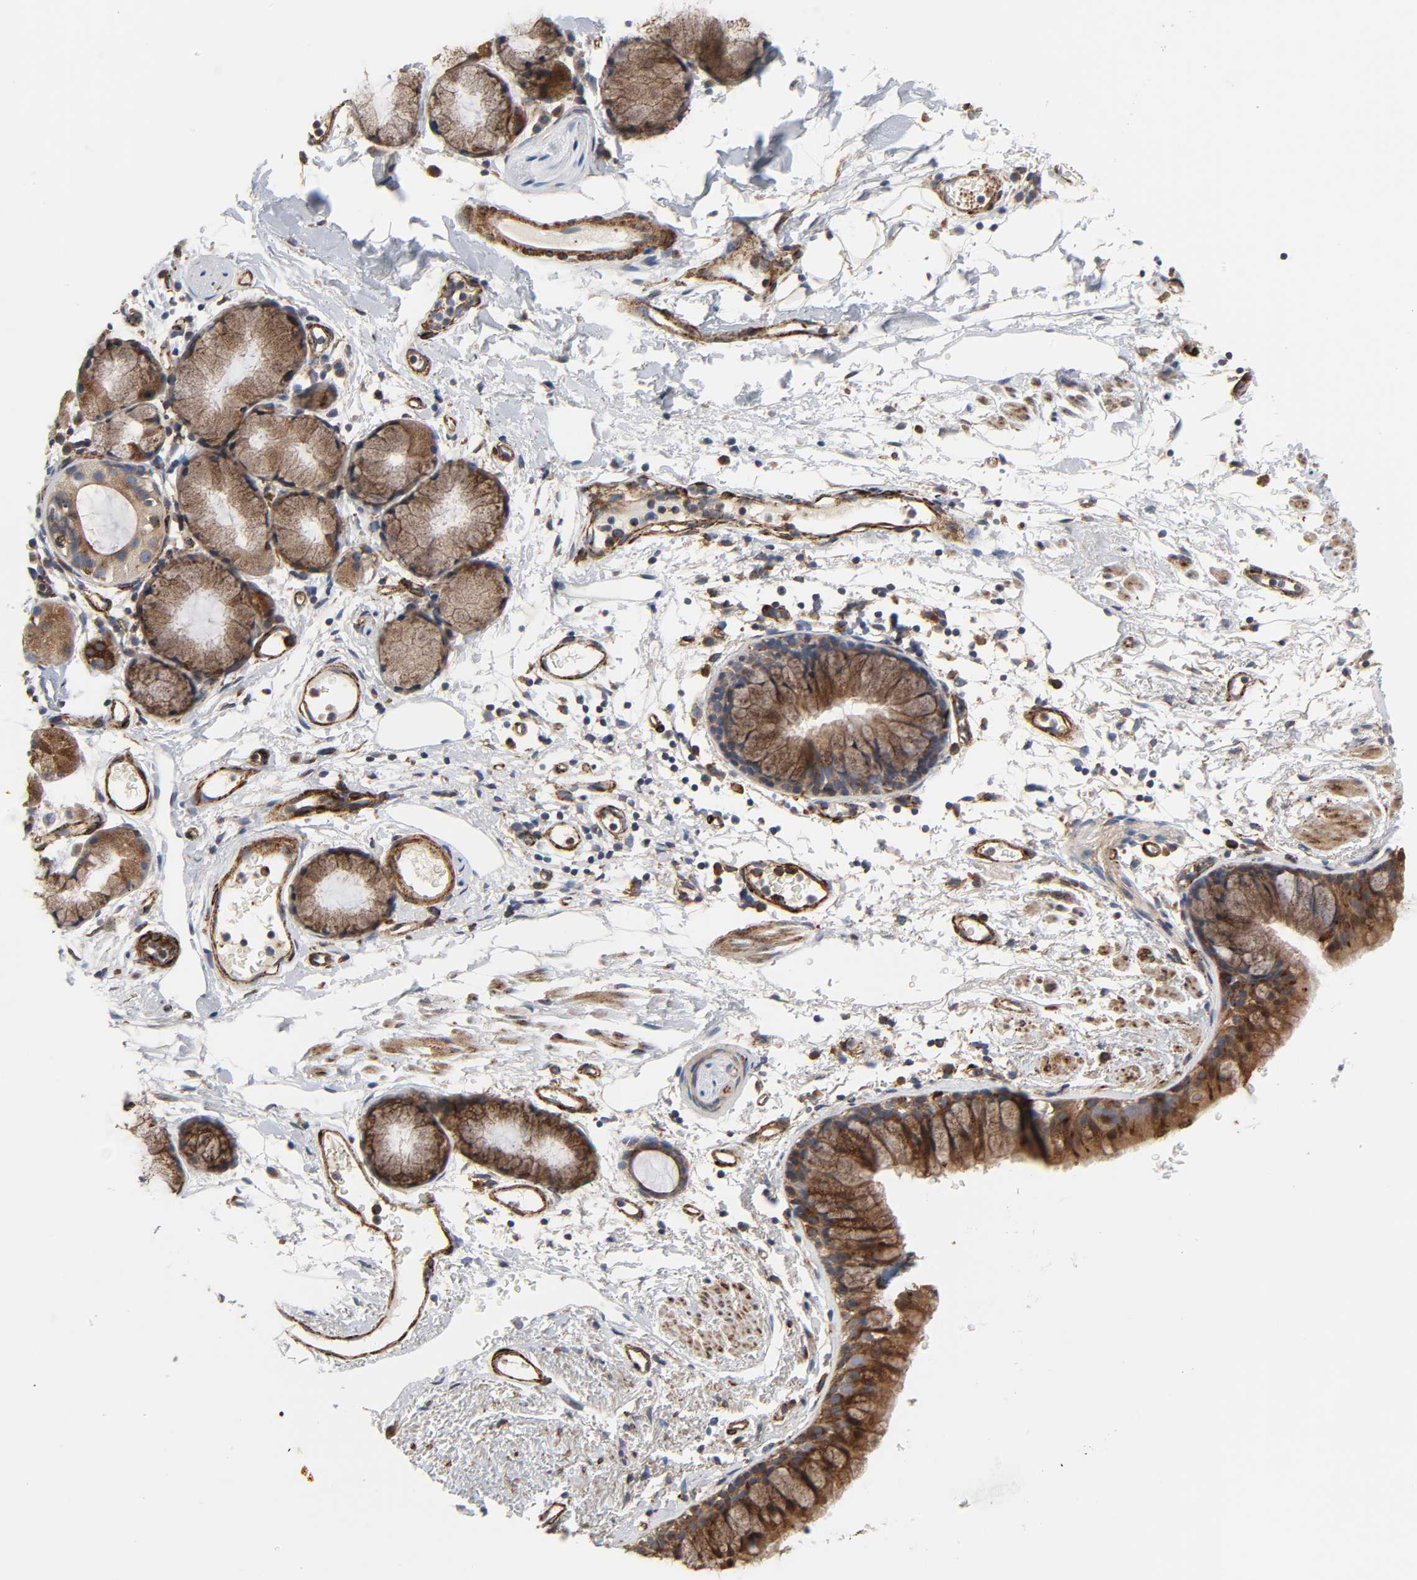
{"staining": {"intensity": "strong", "quantity": ">75%", "location": "cytoplasmic/membranous"}, "tissue": "bronchus", "cell_type": "Respiratory epithelial cells", "image_type": "normal", "snomed": [{"axis": "morphology", "description": "Normal tissue, NOS"}, {"axis": "topography", "description": "Bronchus"}], "caption": "Benign bronchus shows strong cytoplasmic/membranous positivity in approximately >75% of respiratory epithelial cells, visualized by immunohistochemistry.", "gene": "ARHGAP1", "patient": {"sex": "female", "age": 73}}